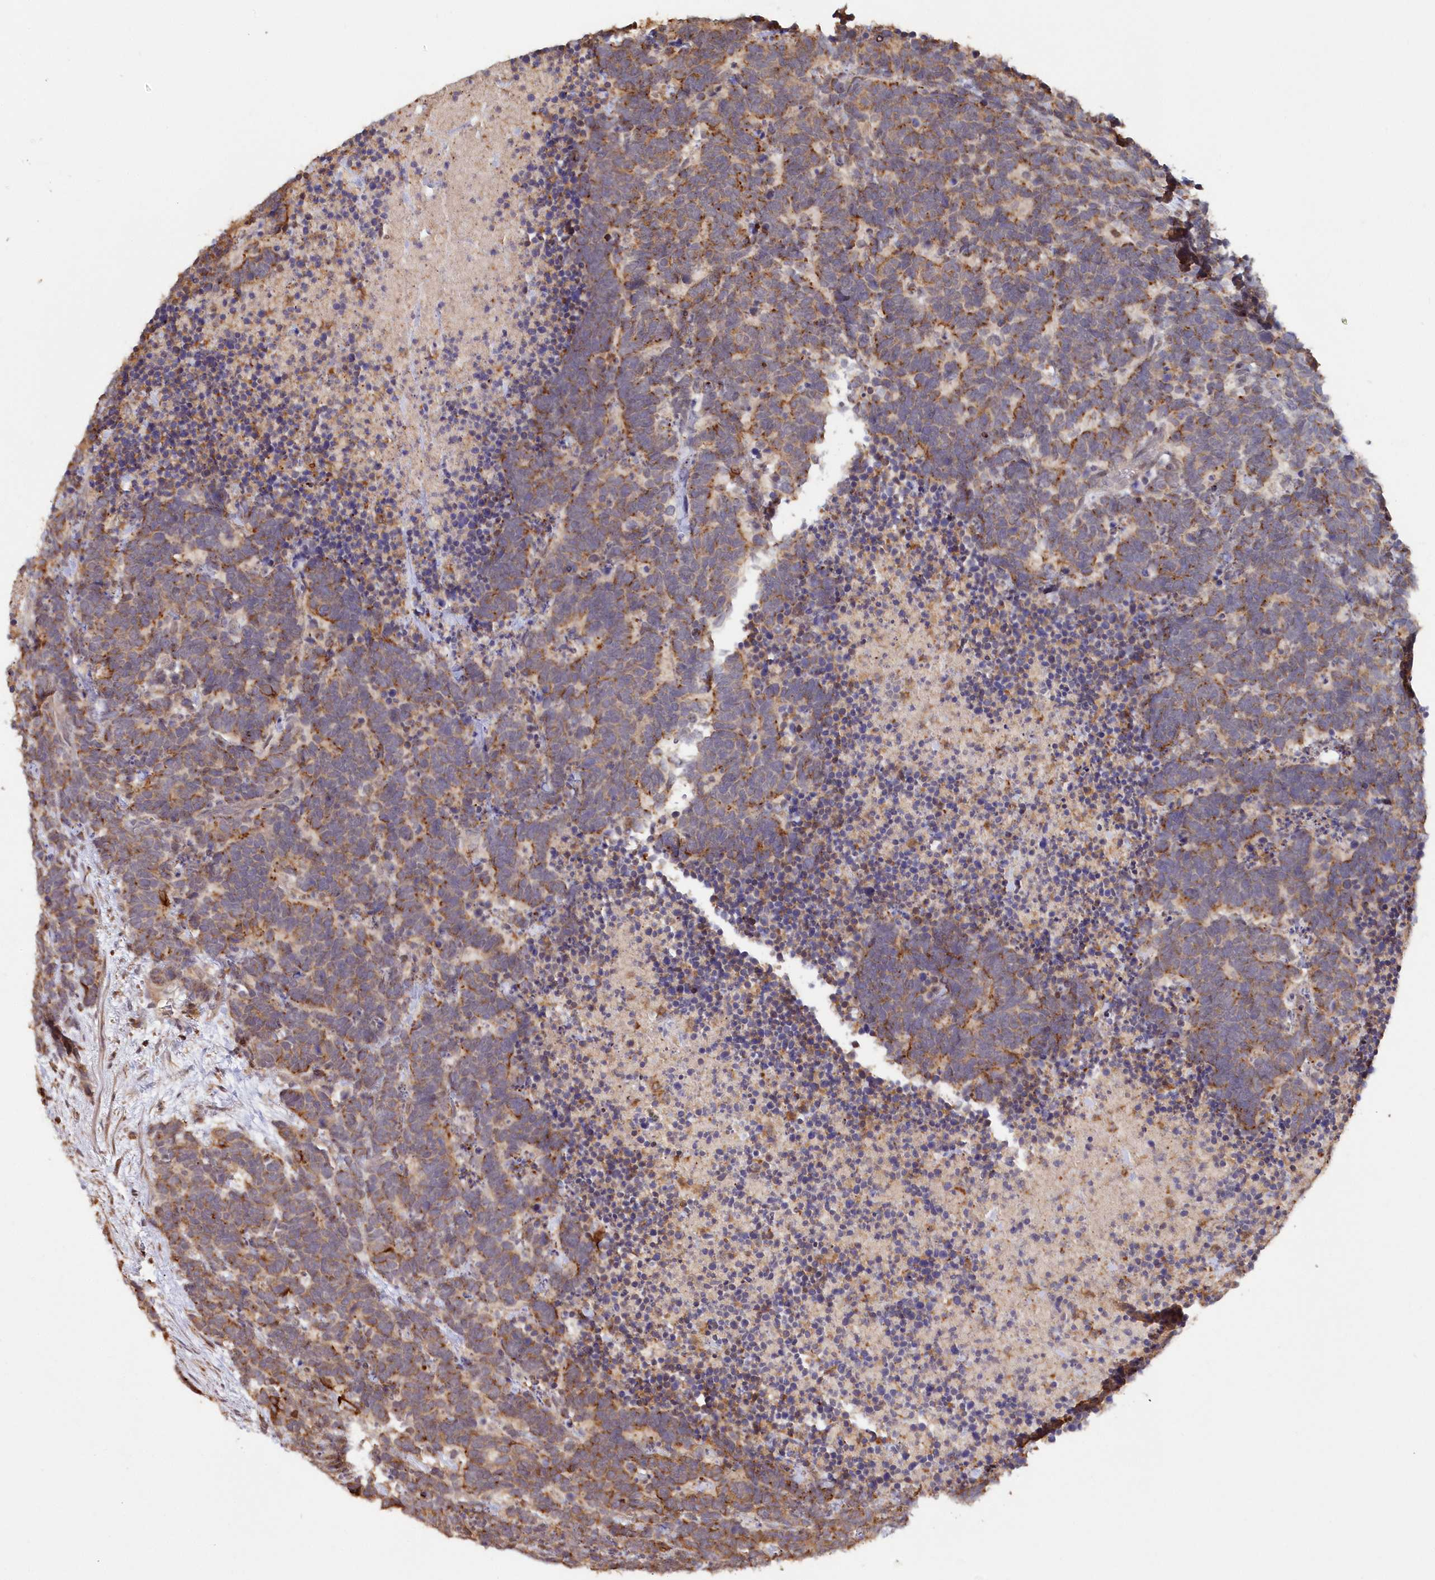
{"staining": {"intensity": "moderate", "quantity": "25%-75%", "location": "cytoplasmic/membranous"}, "tissue": "carcinoid", "cell_type": "Tumor cells", "image_type": "cancer", "snomed": [{"axis": "morphology", "description": "Carcinoma, NOS"}, {"axis": "morphology", "description": "Carcinoid, malignant, NOS"}, {"axis": "topography", "description": "Urinary bladder"}], "caption": "Protein staining reveals moderate cytoplasmic/membranous staining in approximately 25%-75% of tumor cells in carcinoid.", "gene": "SNED1", "patient": {"sex": "male", "age": 57}}